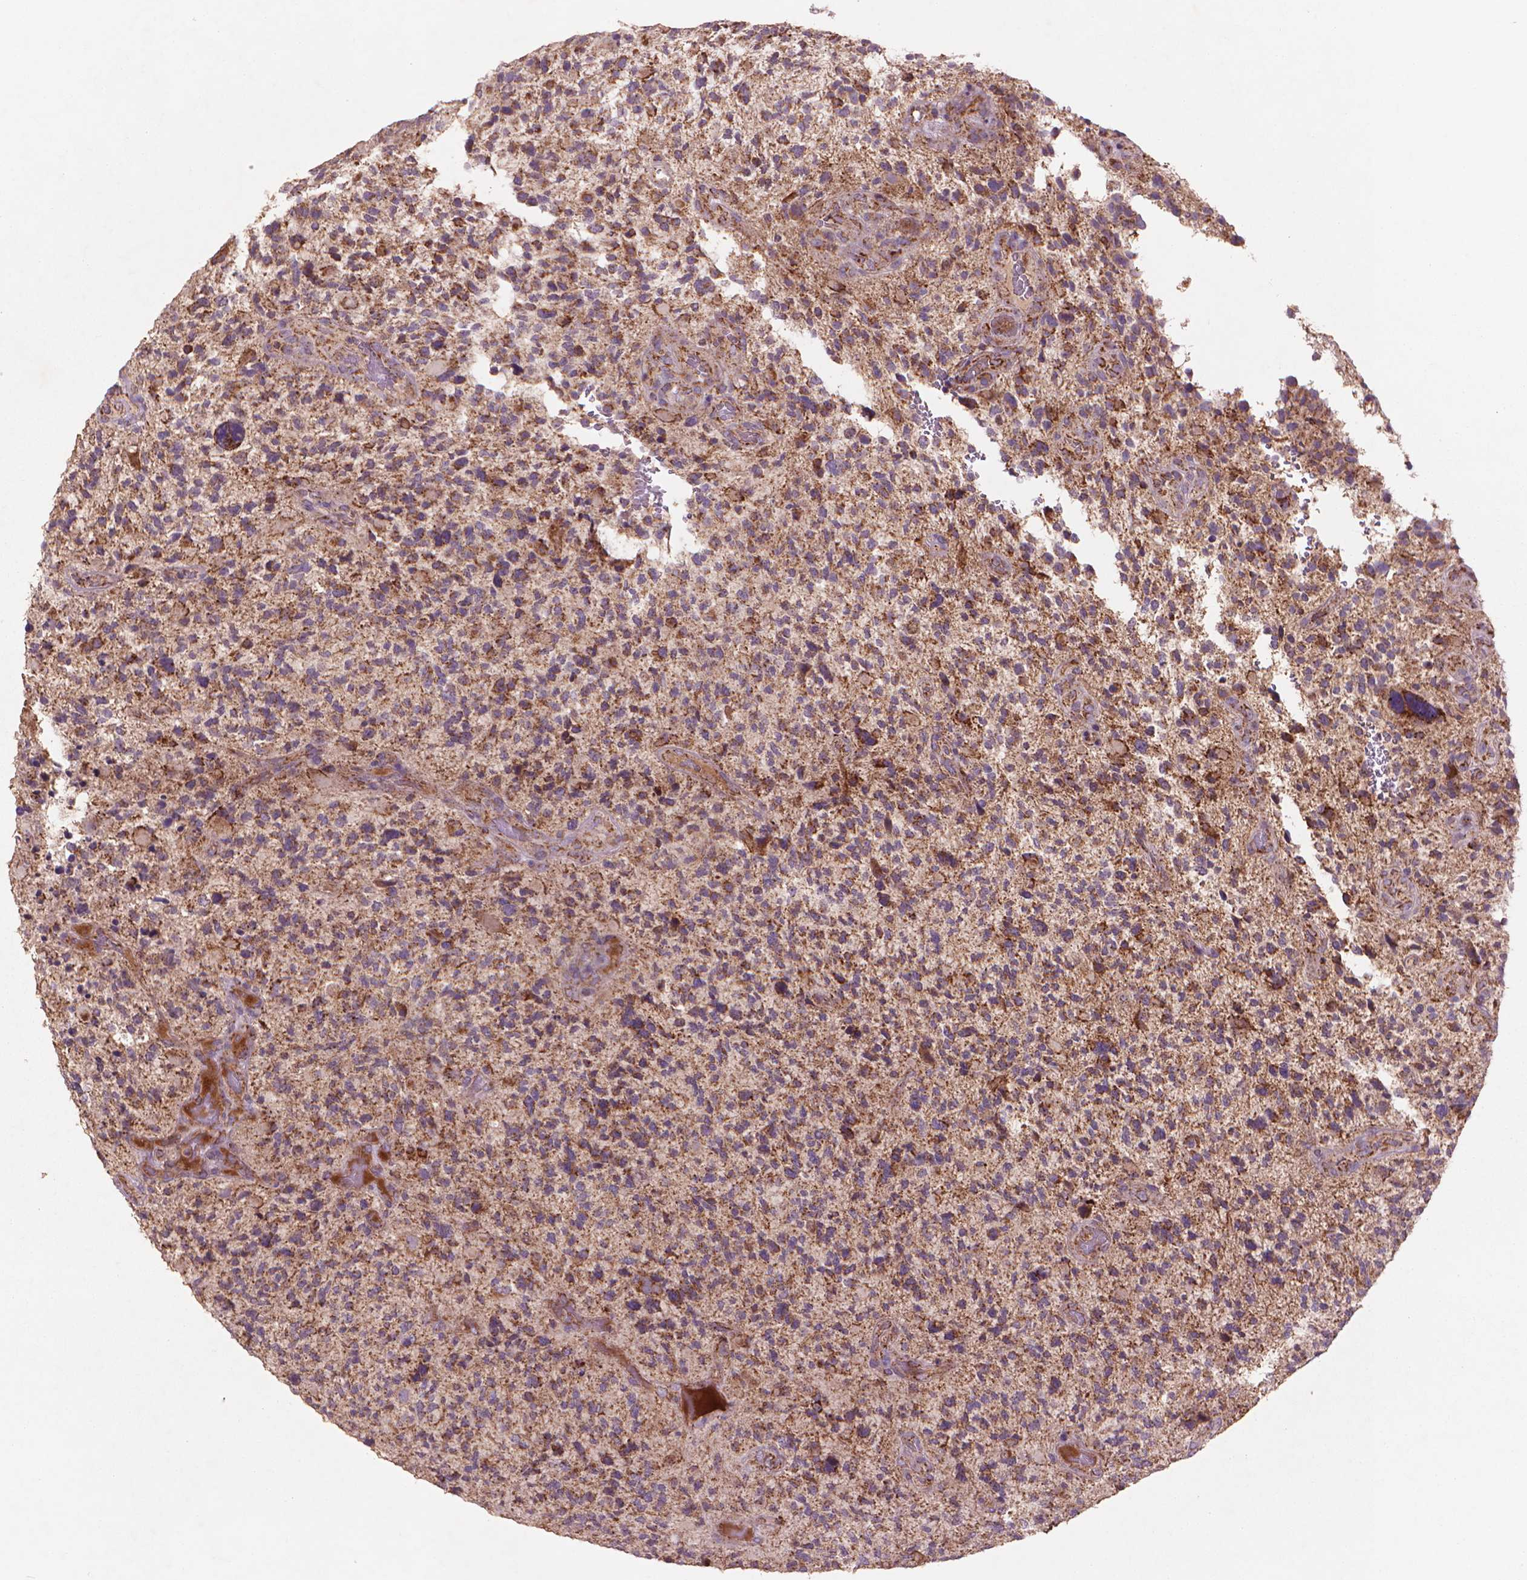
{"staining": {"intensity": "moderate", "quantity": ">75%", "location": "cytoplasmic/membranous"}, "tissue": "glioma", "cell_type": "Tumor cells", "image_type": "cancer", "snomed": [{"axis": "morphology", "description": "Glioma, malignant, High grade"}, {"axis": "topography", "description": "Brain"}], "caption": "Protein staining exhibits moderate cytoplasmic/membranous staining in about >75% of tumor cells in glioma.", "gene": "NLRX1", "patient": {"sex": "female", "age": 71}}